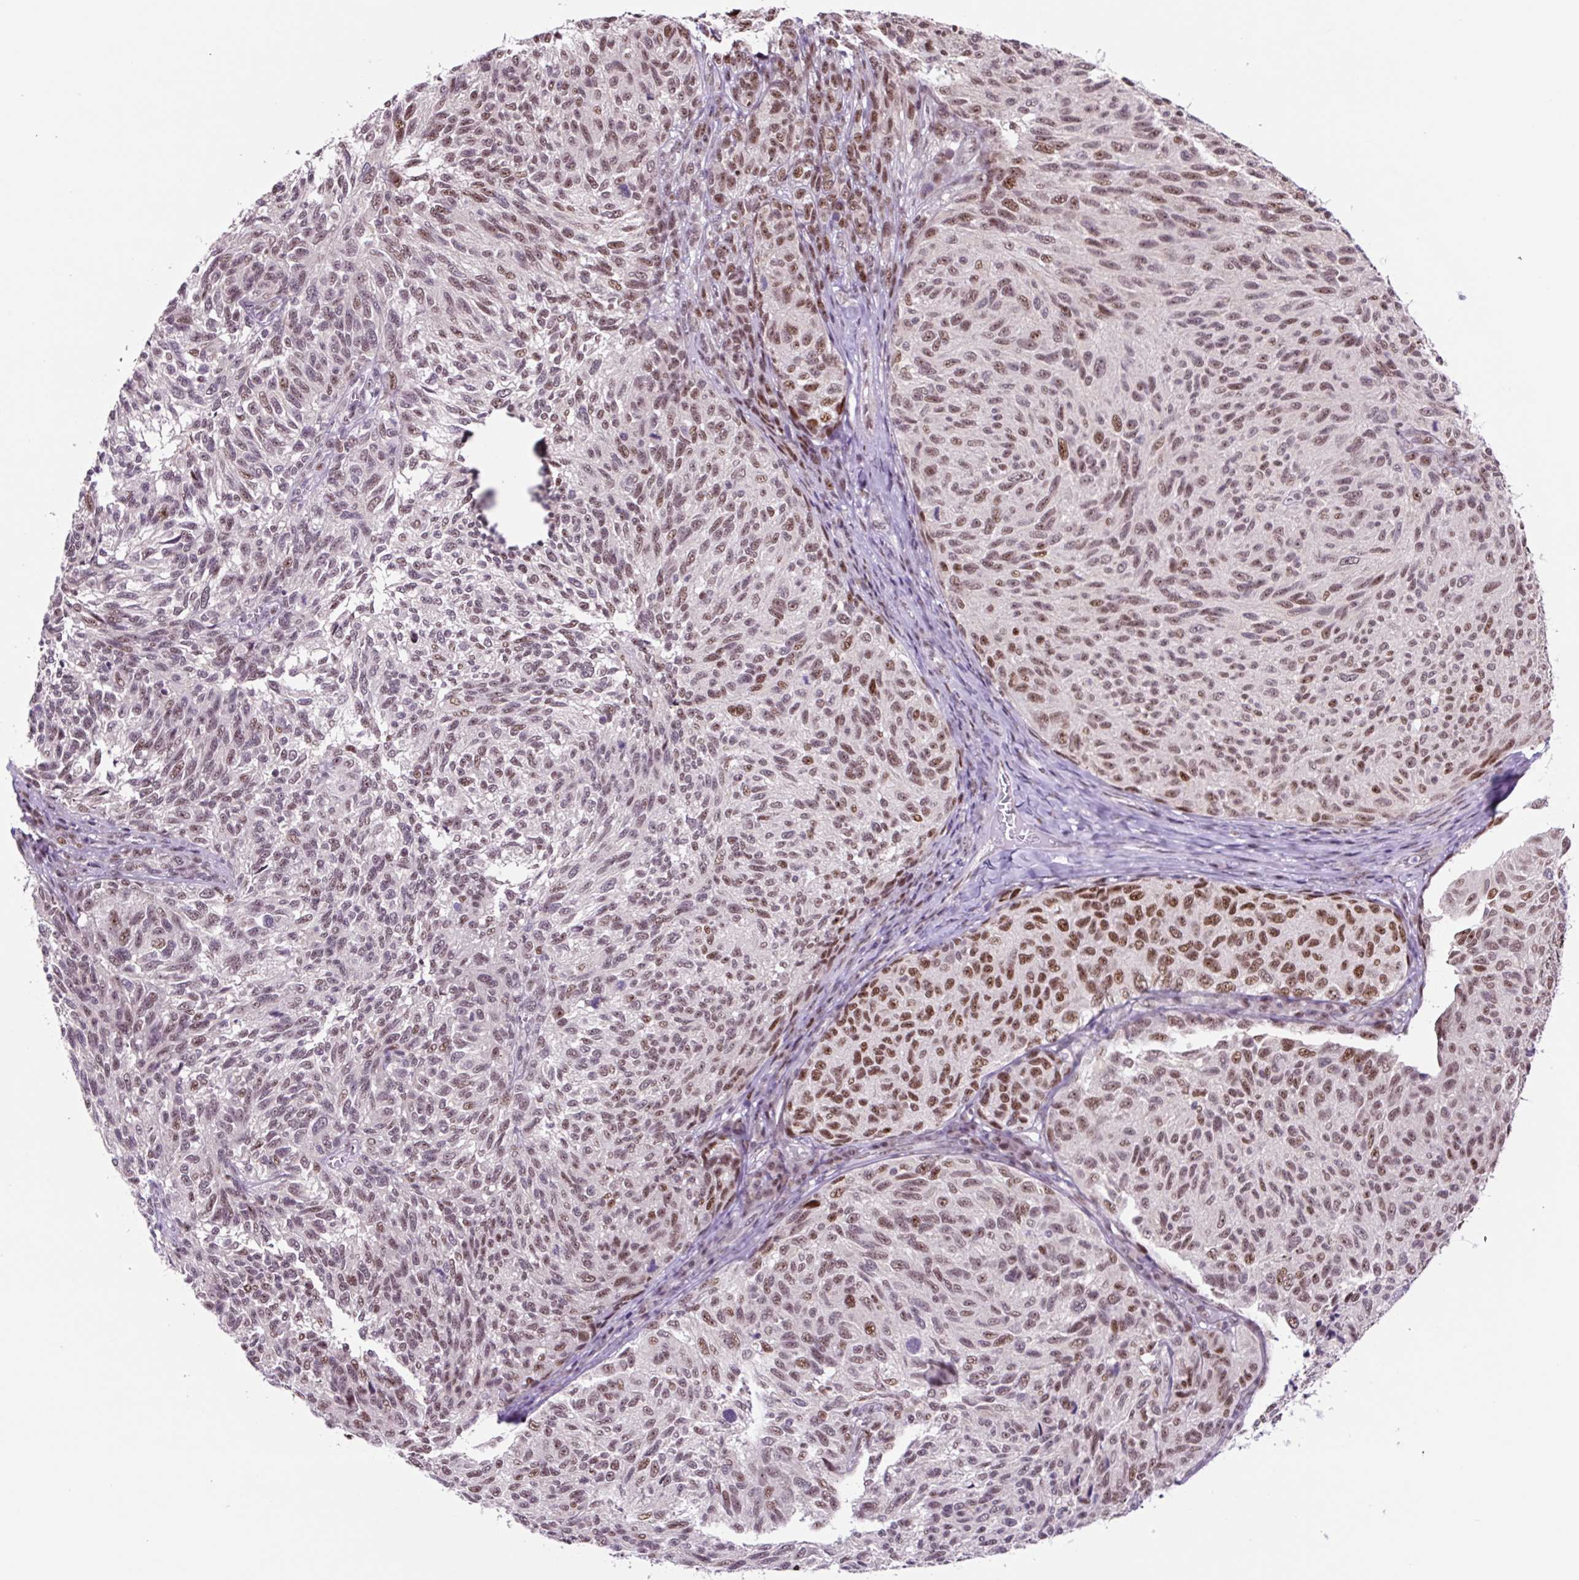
{"staining": {"intensity": "moderate", "quantity": ">75%", "location": "nuclear"}, "tissue": "melanoma", "cell_type": "Tumor cells", "image_type": "cancer", "snomed": [{"axis": "morphology", "description": "Malignant melanoma, NOS"}, {"axis": "topography", "description": "Skin"}], "caption": "A medium amount of moderate nuclear positivity is seen in about >75% of tumor cells in melanoma tissue.", "gene": "TAF1A", "patient": {"sex": "female", "age": 73}}